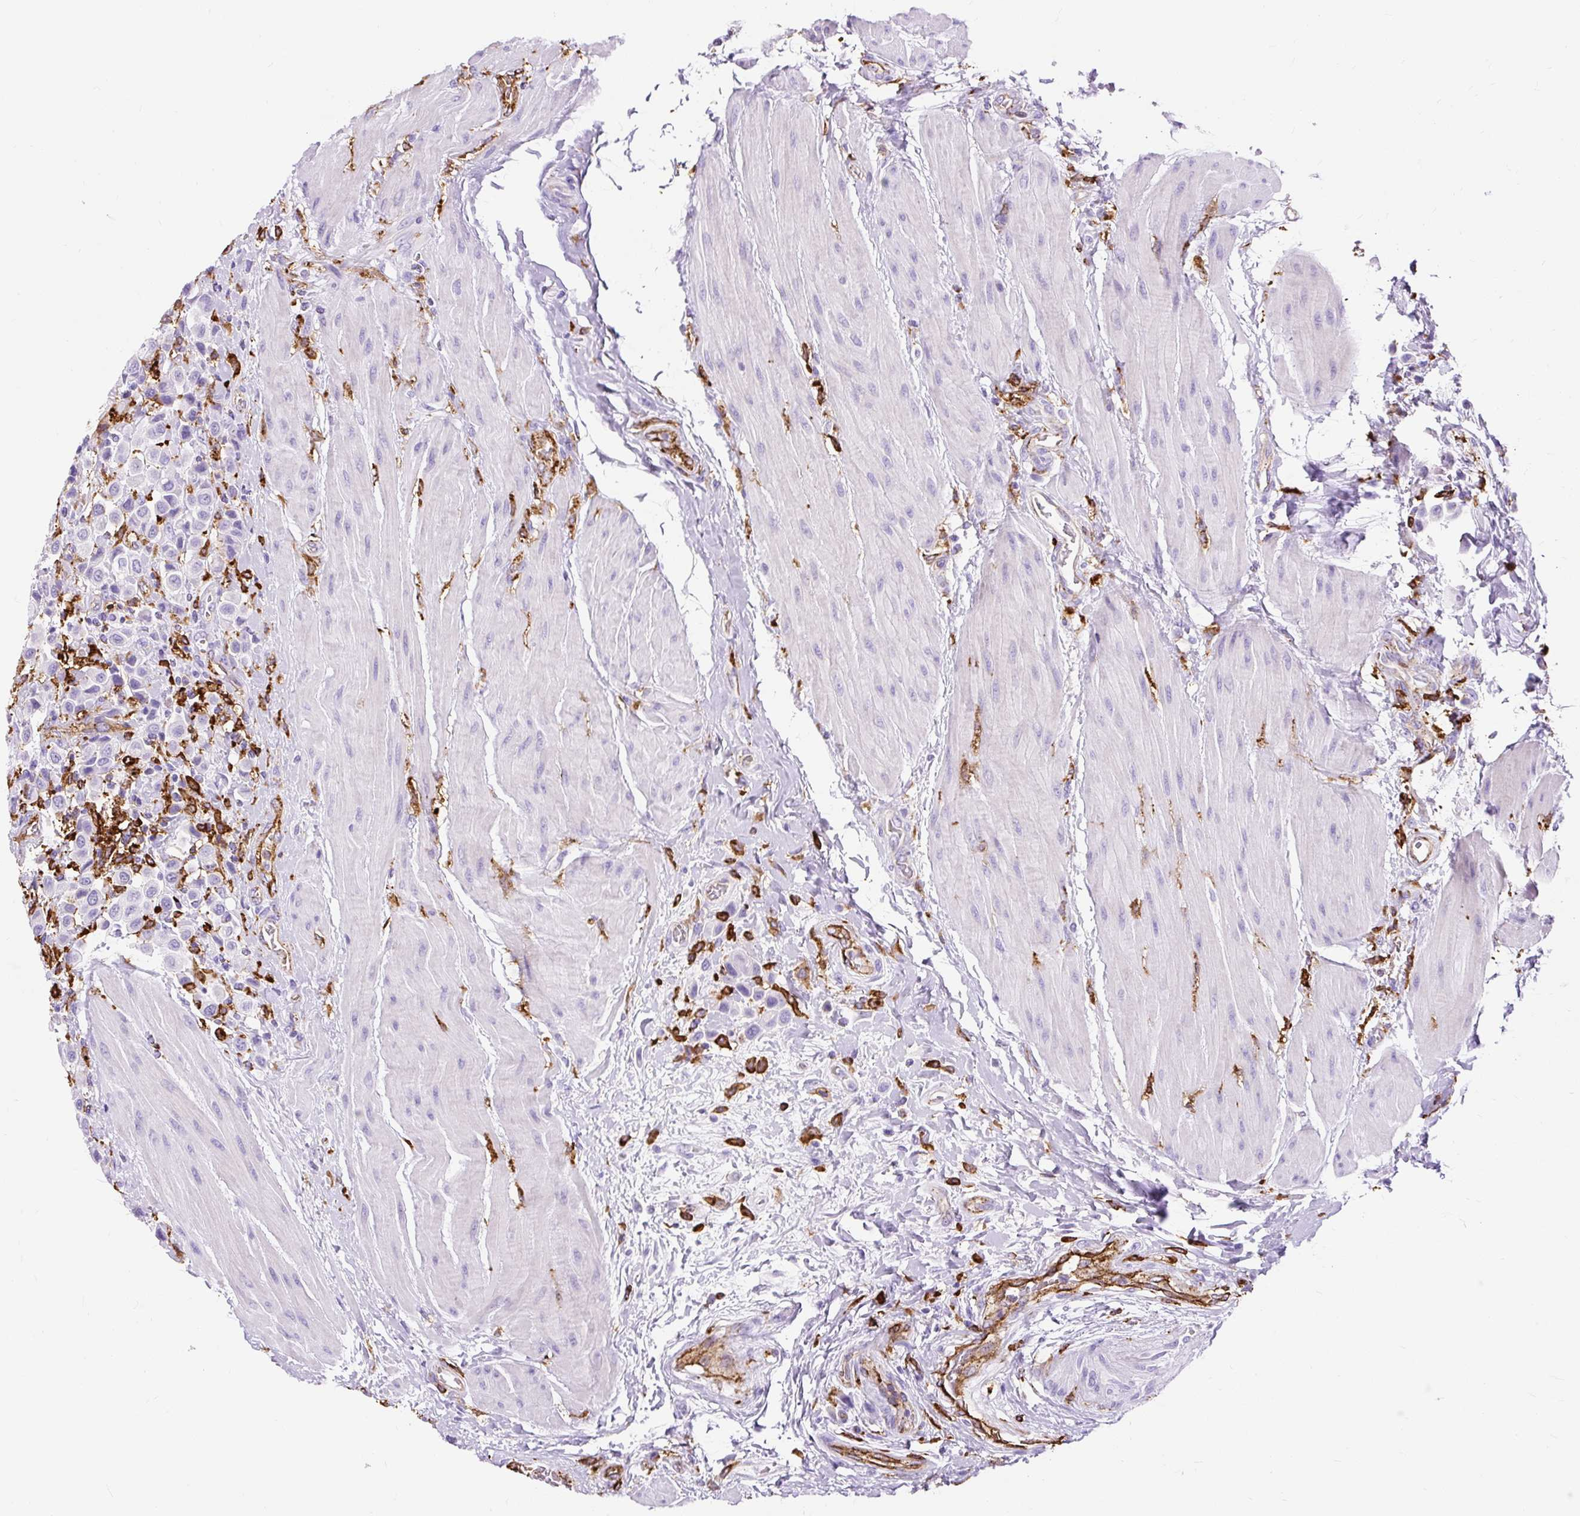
{"staining": {"intensity": "negative", "quantity": "none", "location": "none"}, "tissue": "urothelial cancer", "cell_type": "Tumor cells", "image_type": "cancer", "snomed": [{"axis": "morphology", "description": "Urothelial carcinoma, High grade"}, {"axis": "topography", "description": "Urinary bladder"}], "caption": "IHC micrograph of urothelial carcinoma (high-grade) stained for a protein (brown), which shows no positivity in tumor cells.", "gene": "HLA-DRA", "patient": {"sex": "male", "age": 50}}